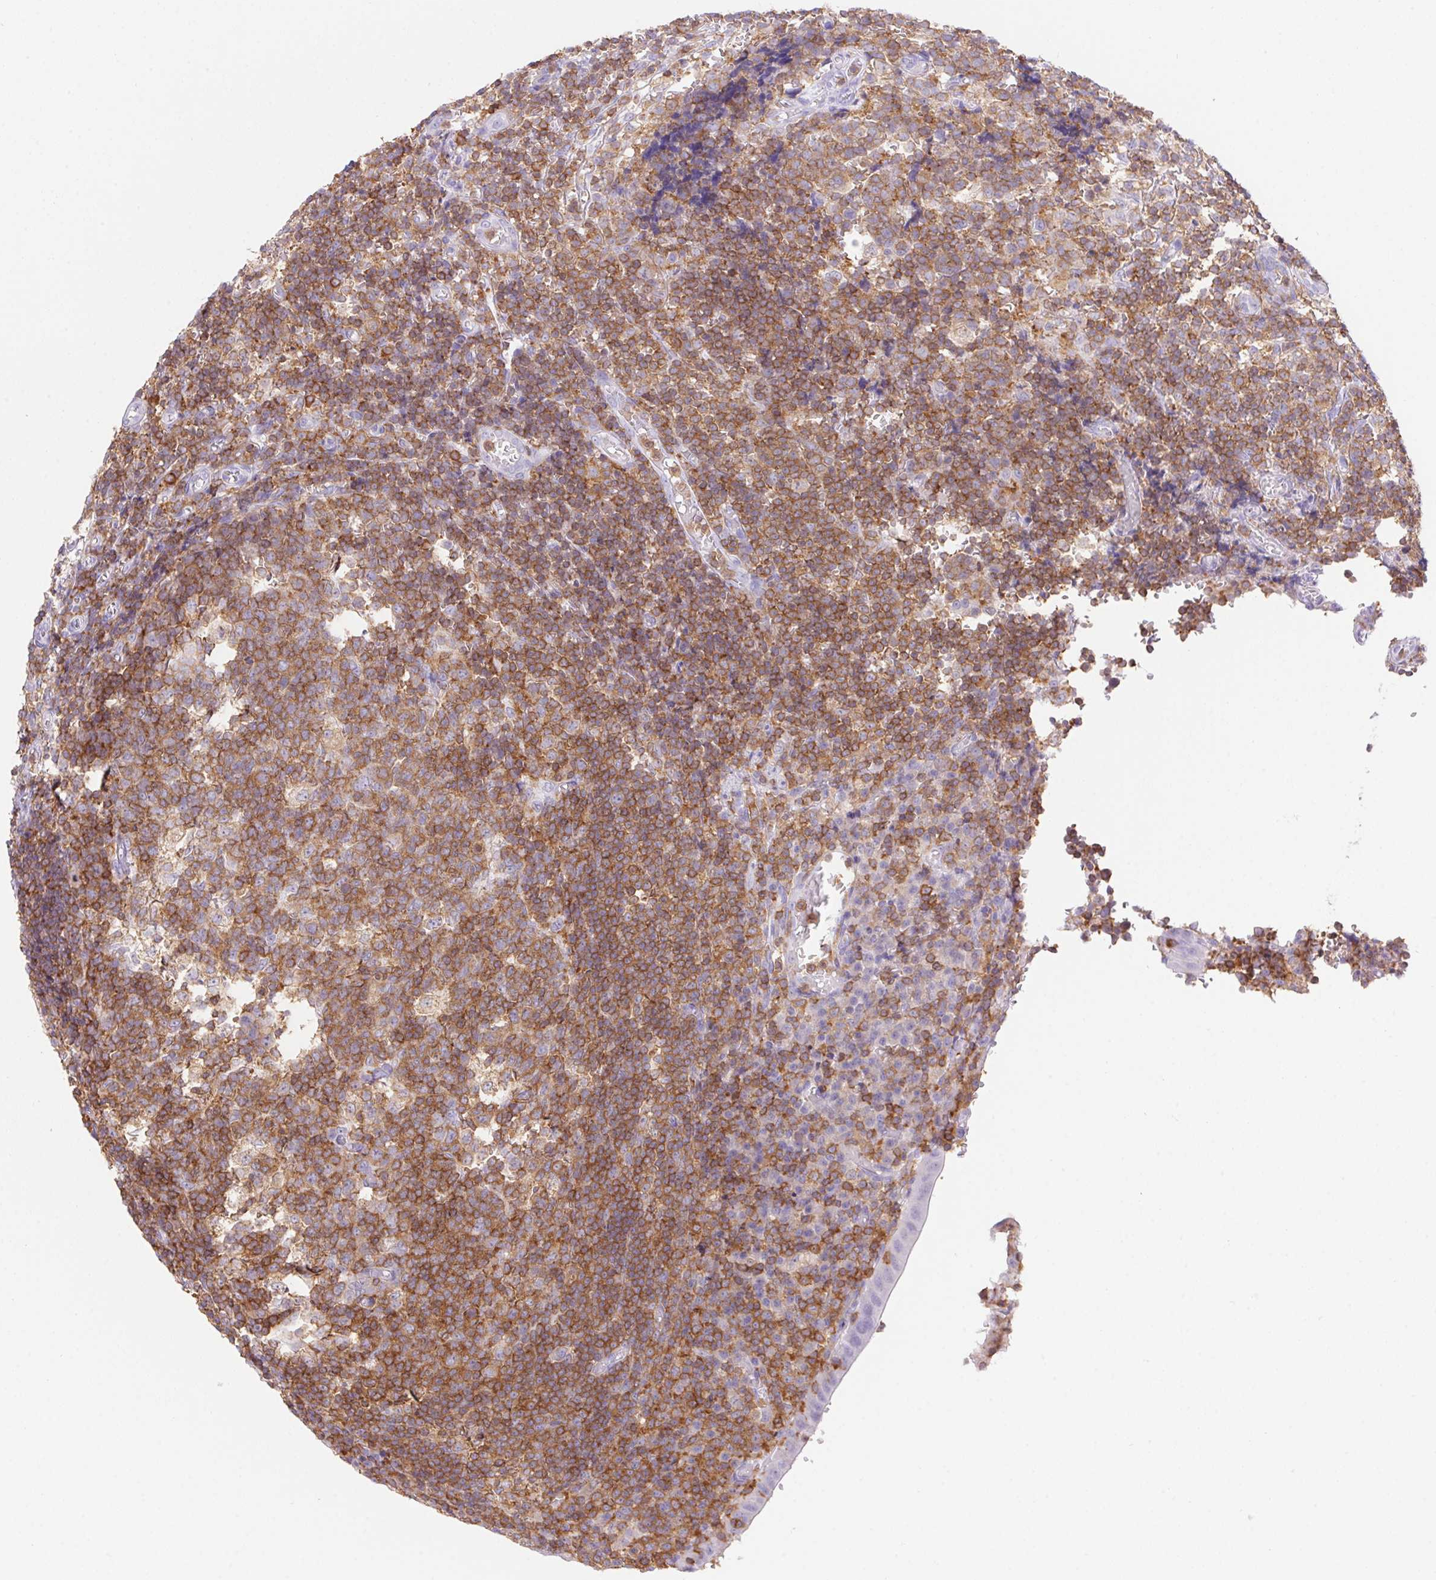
{"staining": {"intensity": "negative", "quantity": "none", "location": "none"}, "tissue": "appendix", "cell_type": "Glandular cells", "image_type": "normal", "snomed": [{"axis": "morphology", "description": "Normal tissue, NOS"}, {"axis": "topography", "description": "Appendix"}], "caption": "Glandular cells show no significant staining in normal appendix. (DAB immunohistochemistry (IHC), high magnification).", "gene": "APBB1IP", "patient": {"sex": "male", "age": 18}}